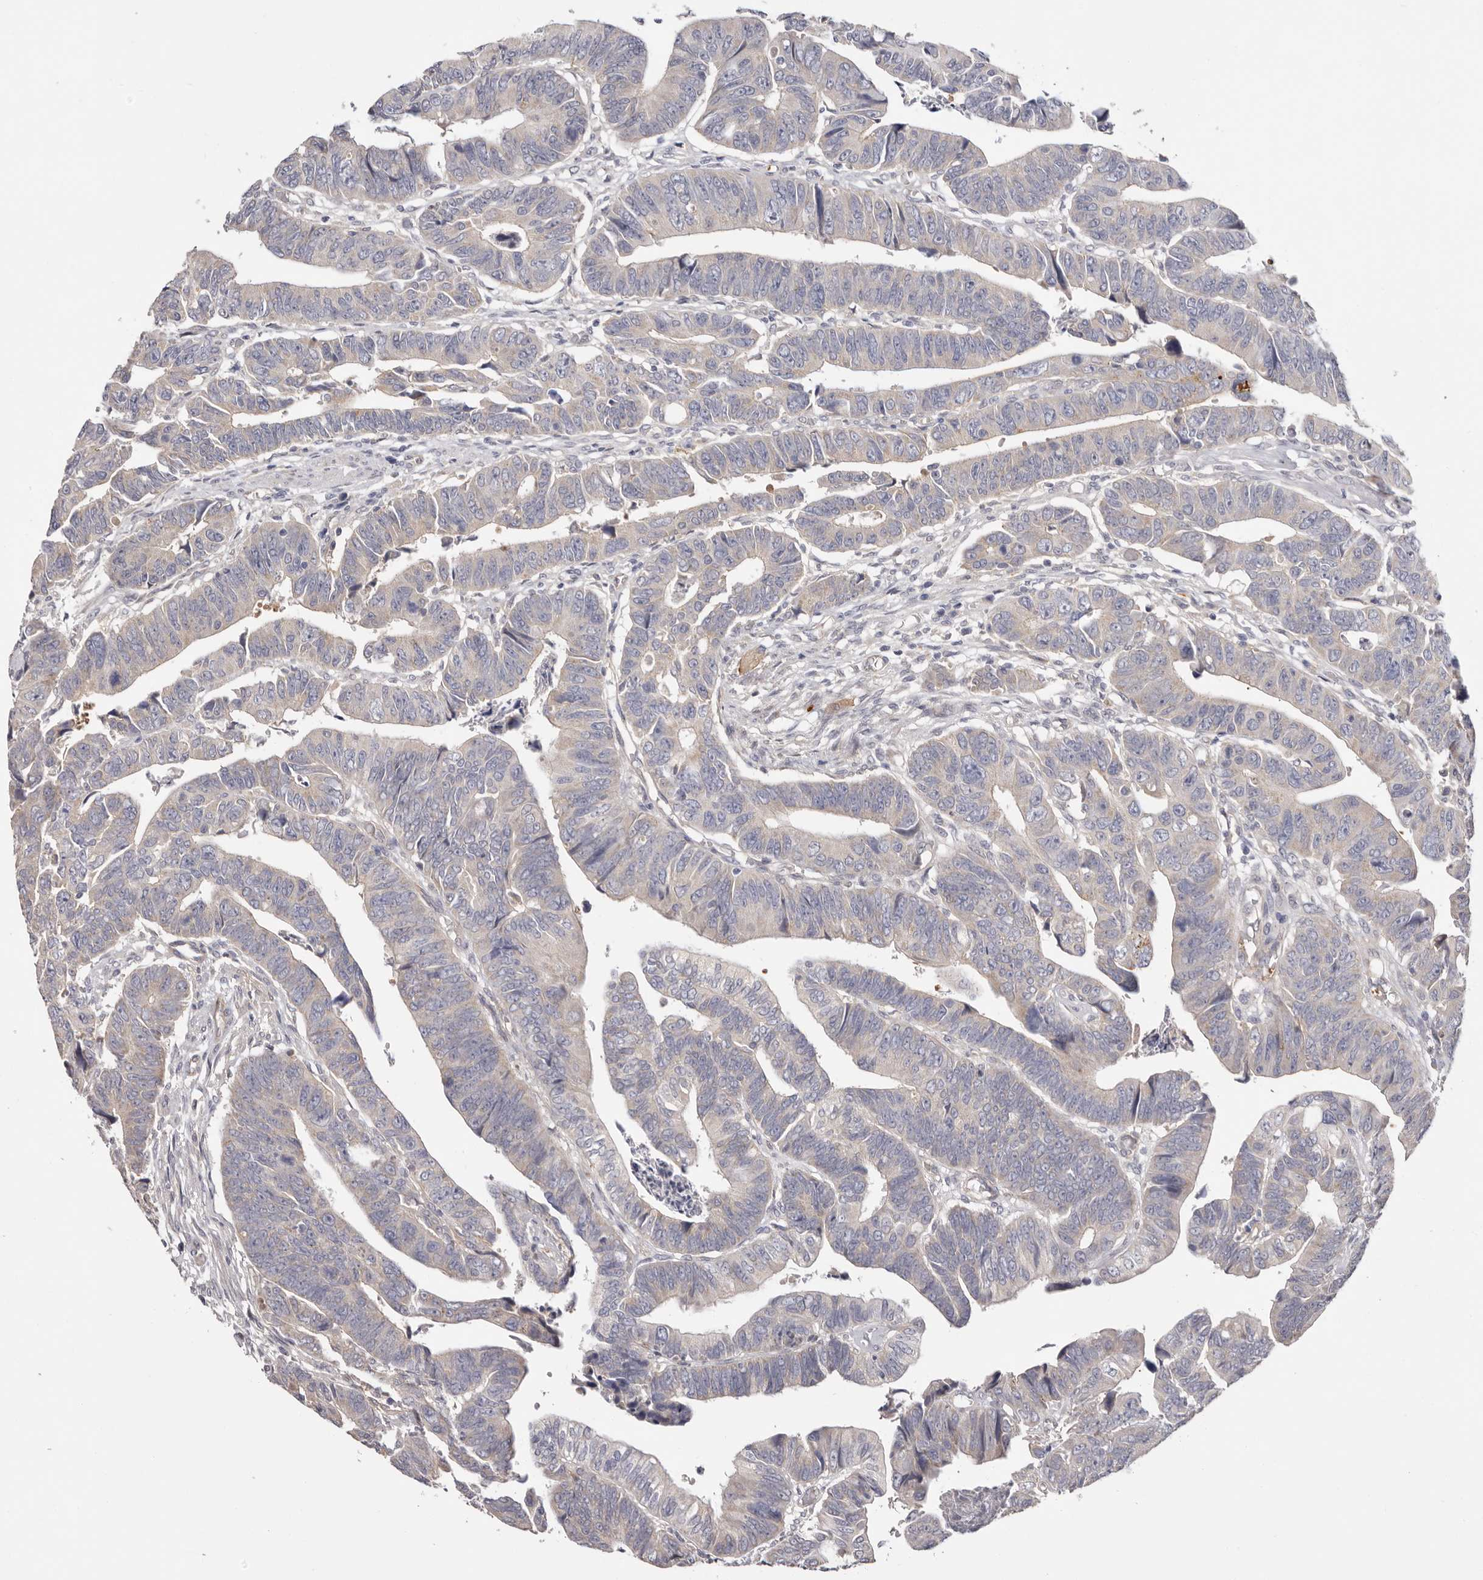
{"staining": {"intensity": "negative", "quantity": "none", "location": "none"}, "tissue": "colorectal cancer", "cell_type": "Tumor cells", "image_type": "cancer", "snomed": [{"axis": "morphology", "description": "Adenocarcinoma, NOS"}, {"axis": "topography", "description": "Rectum"}], "caption": "A micrograph of colorectal cancer stained for a protein reveals no brown staining in tumor cells. The staining was performed using DAB (3,3'-diaminobenzidine) to visualize the protein expression in brown, while the nuclei were stained in blue with hematoxylin (Magnification: 20x).", "gene": "LMLN", "patient": {"sex": "female", "age": 65}}